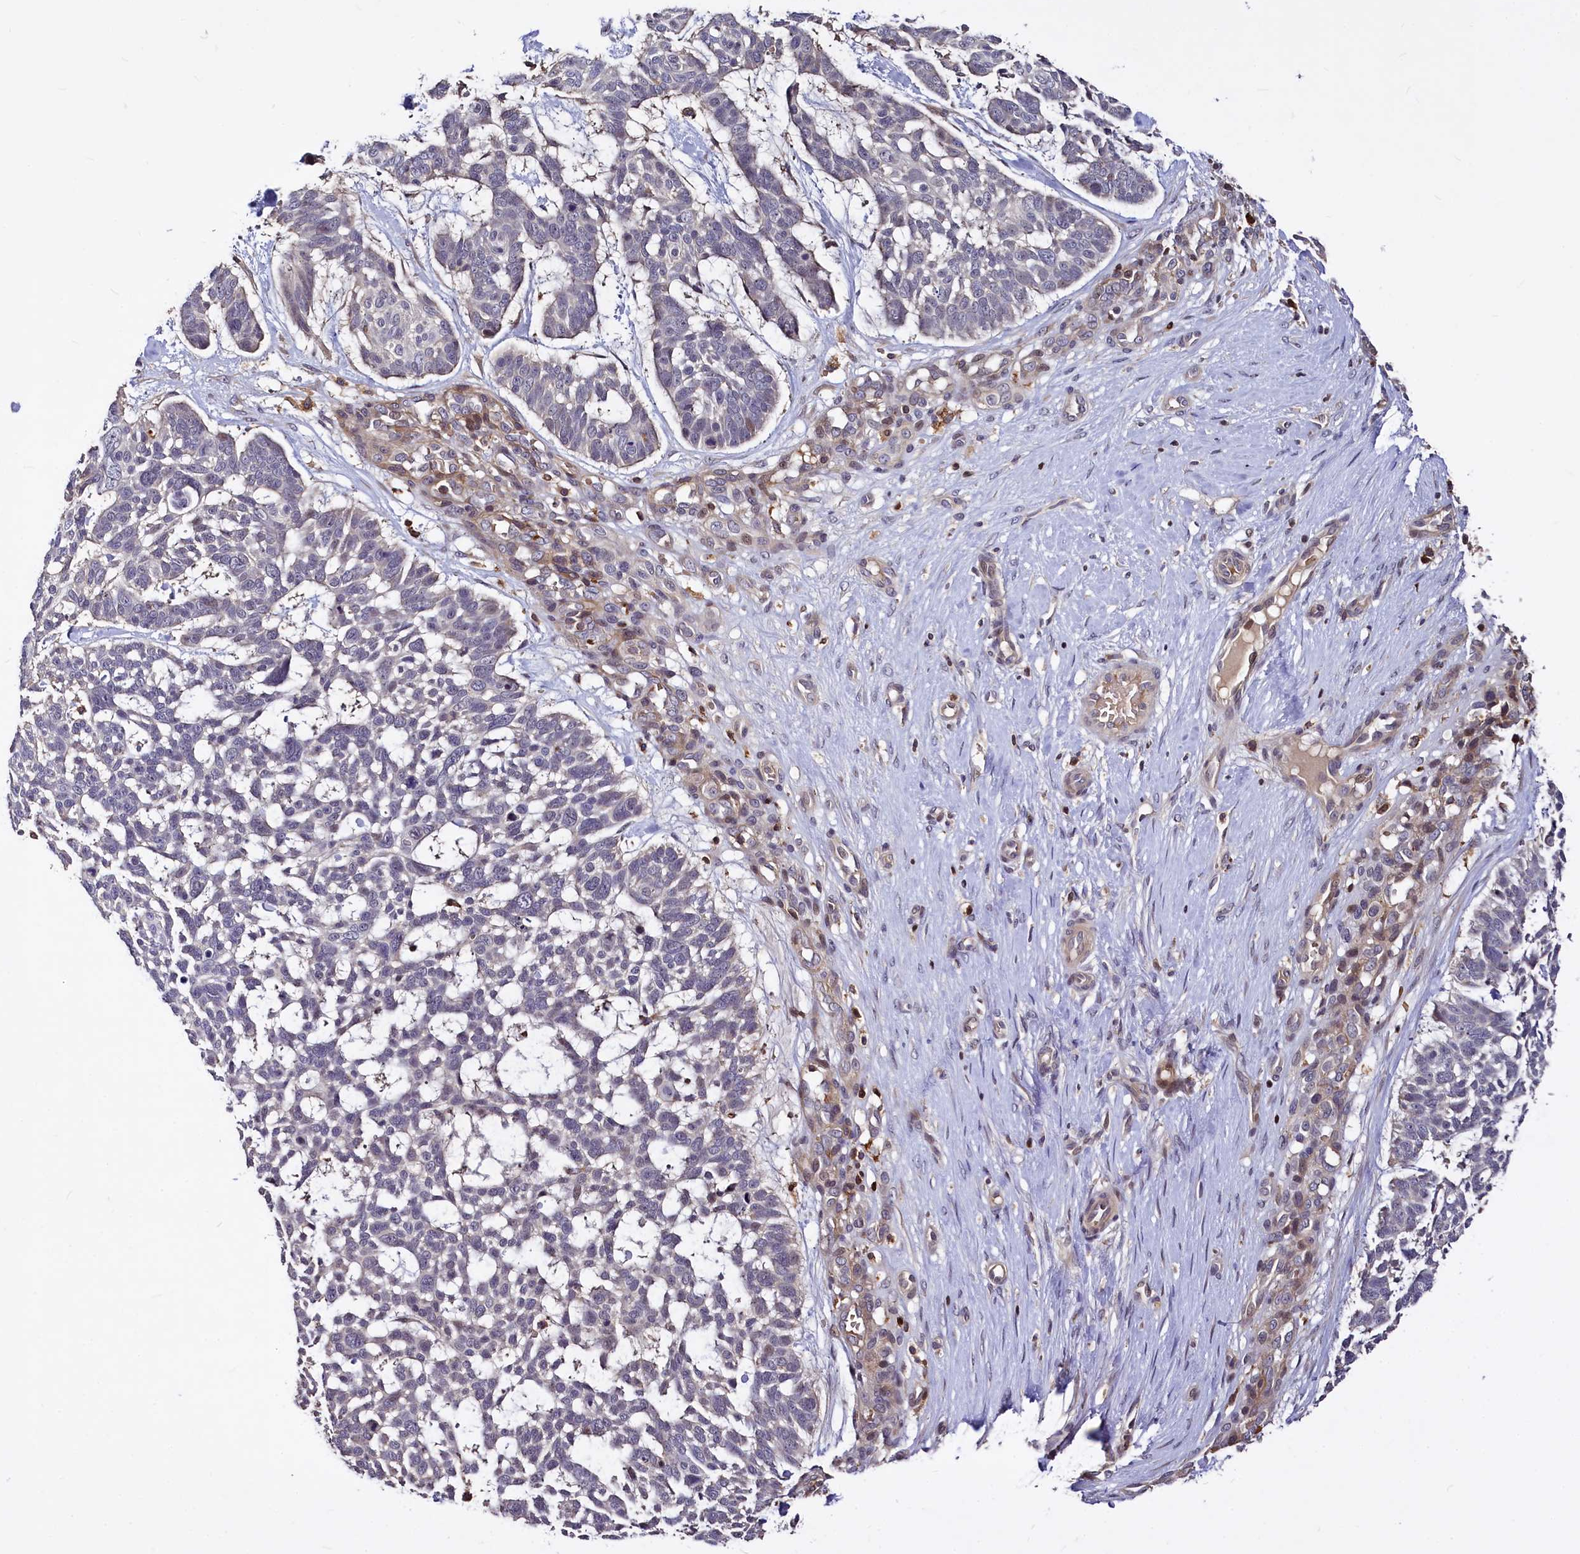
{"staining": {"intensity": "negative", "quantity": "none", "location": "none"}, "tissue": "skin cancer", "cell_type": "Tumor cells", "image_type": "cancer", "snomed": [{"axis": "morphology", "description": "Basal cell carcinoma"}, {"axis": "topography", "description": "Skin"}], "caption": "Immunohistochemical staining of skin basal cell carcinoma reveals no significant staining in tumor cells.", "gene": "ATG101", "patient": {"sex": "male", "age": 88}}